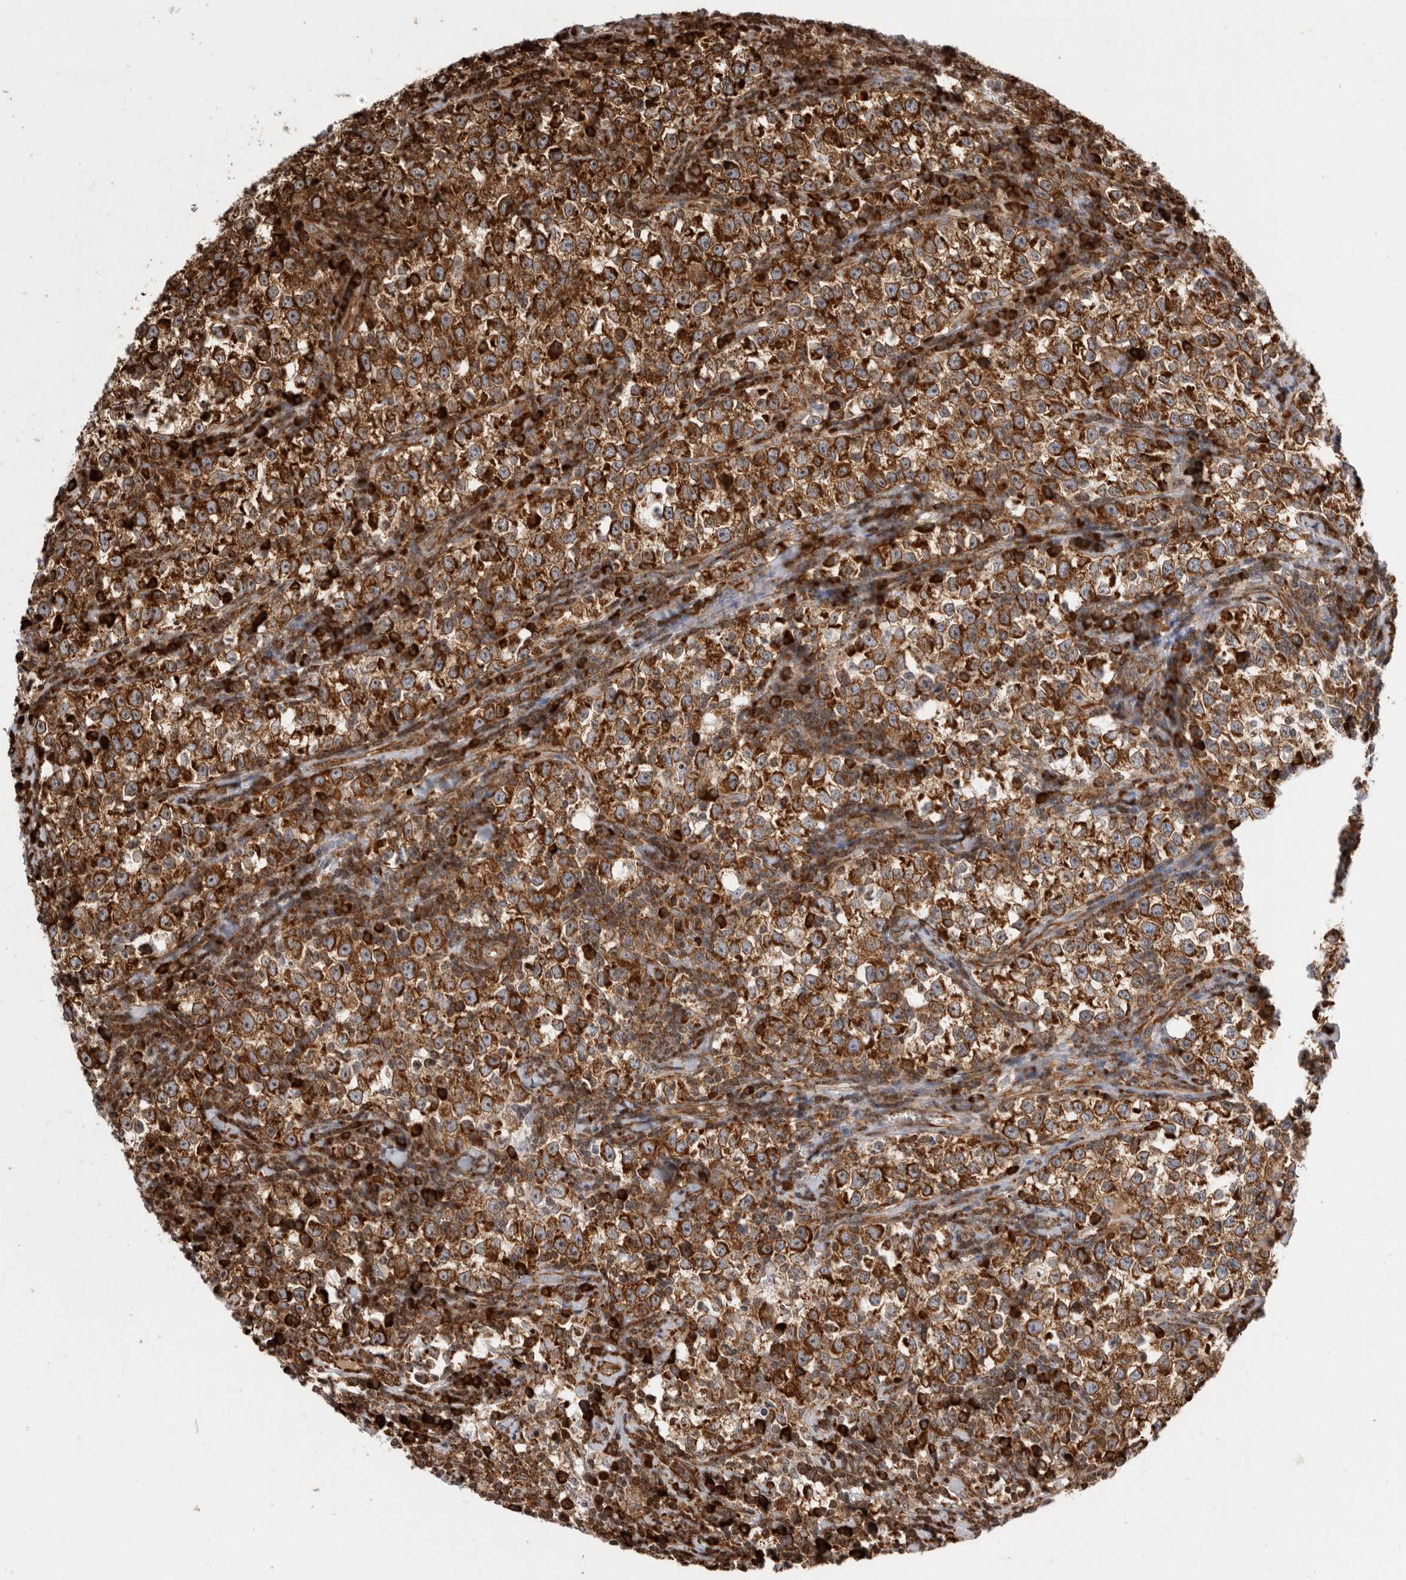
{"staining": {"intensity": "strong", "quantity": ">75%", "location": "cytoplasmic/membranous"}, "tissue": "testis cancer", "cell_type": "Tumor cells", "image_type": "cancer", "snomed": [{"axis": "morphology", "description": "Normal tissue, NOS"}, {"axis": "morphology", "description": "Seminoma, NOS"}, {"axis": "topography", "description": "Testis"}], "caption": "Strong cytoplasmic/membranous staining is identified in about >75% of tumor cells in testis cancer.", "gene": "FZD3", "patient": {"sex": "male", "age": 43}}